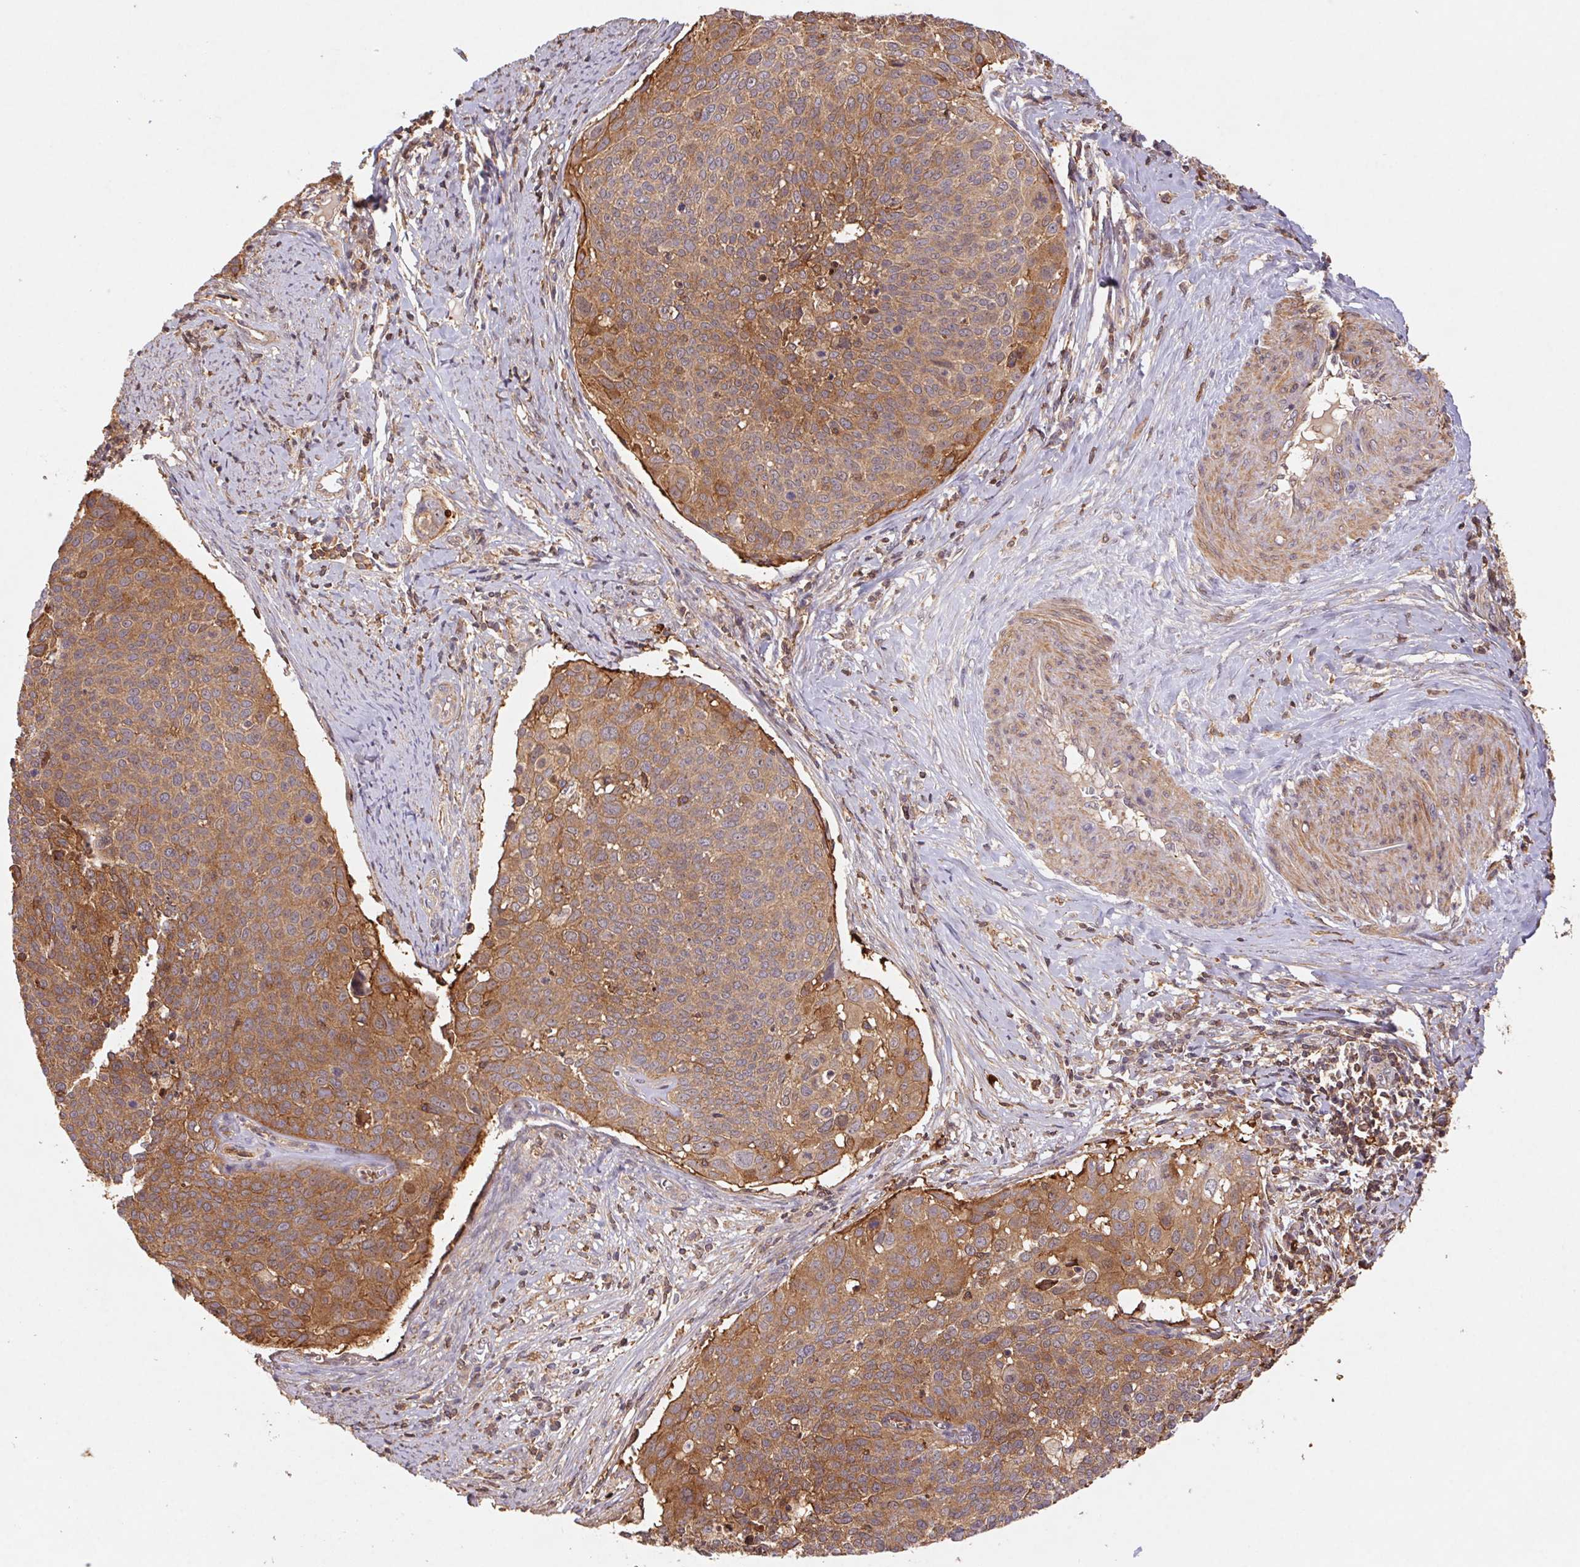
{"staining": {"intensity": "moderate", "quantity": ">75%", "location": "cytoplasmic/membranous"}, "tissue": "cervical cancer", "cell_type": "Tumor cells", "image_type": "cancer", "snomed": [{"axis": "morphology", "description": "Squamous cell carcinoma, NOS"}, {"axis": "topography", "description": "Cervix"}], "caption": "The histopathology image reveals immunohistochemical staining of squamous cell carcinoma (cervical). There is moderate cytoplasmic/membranous staining is present in approximately >75% of tumor cells.", "gene": "ATG10", "patient": {"sex": "female", "age": 39}}